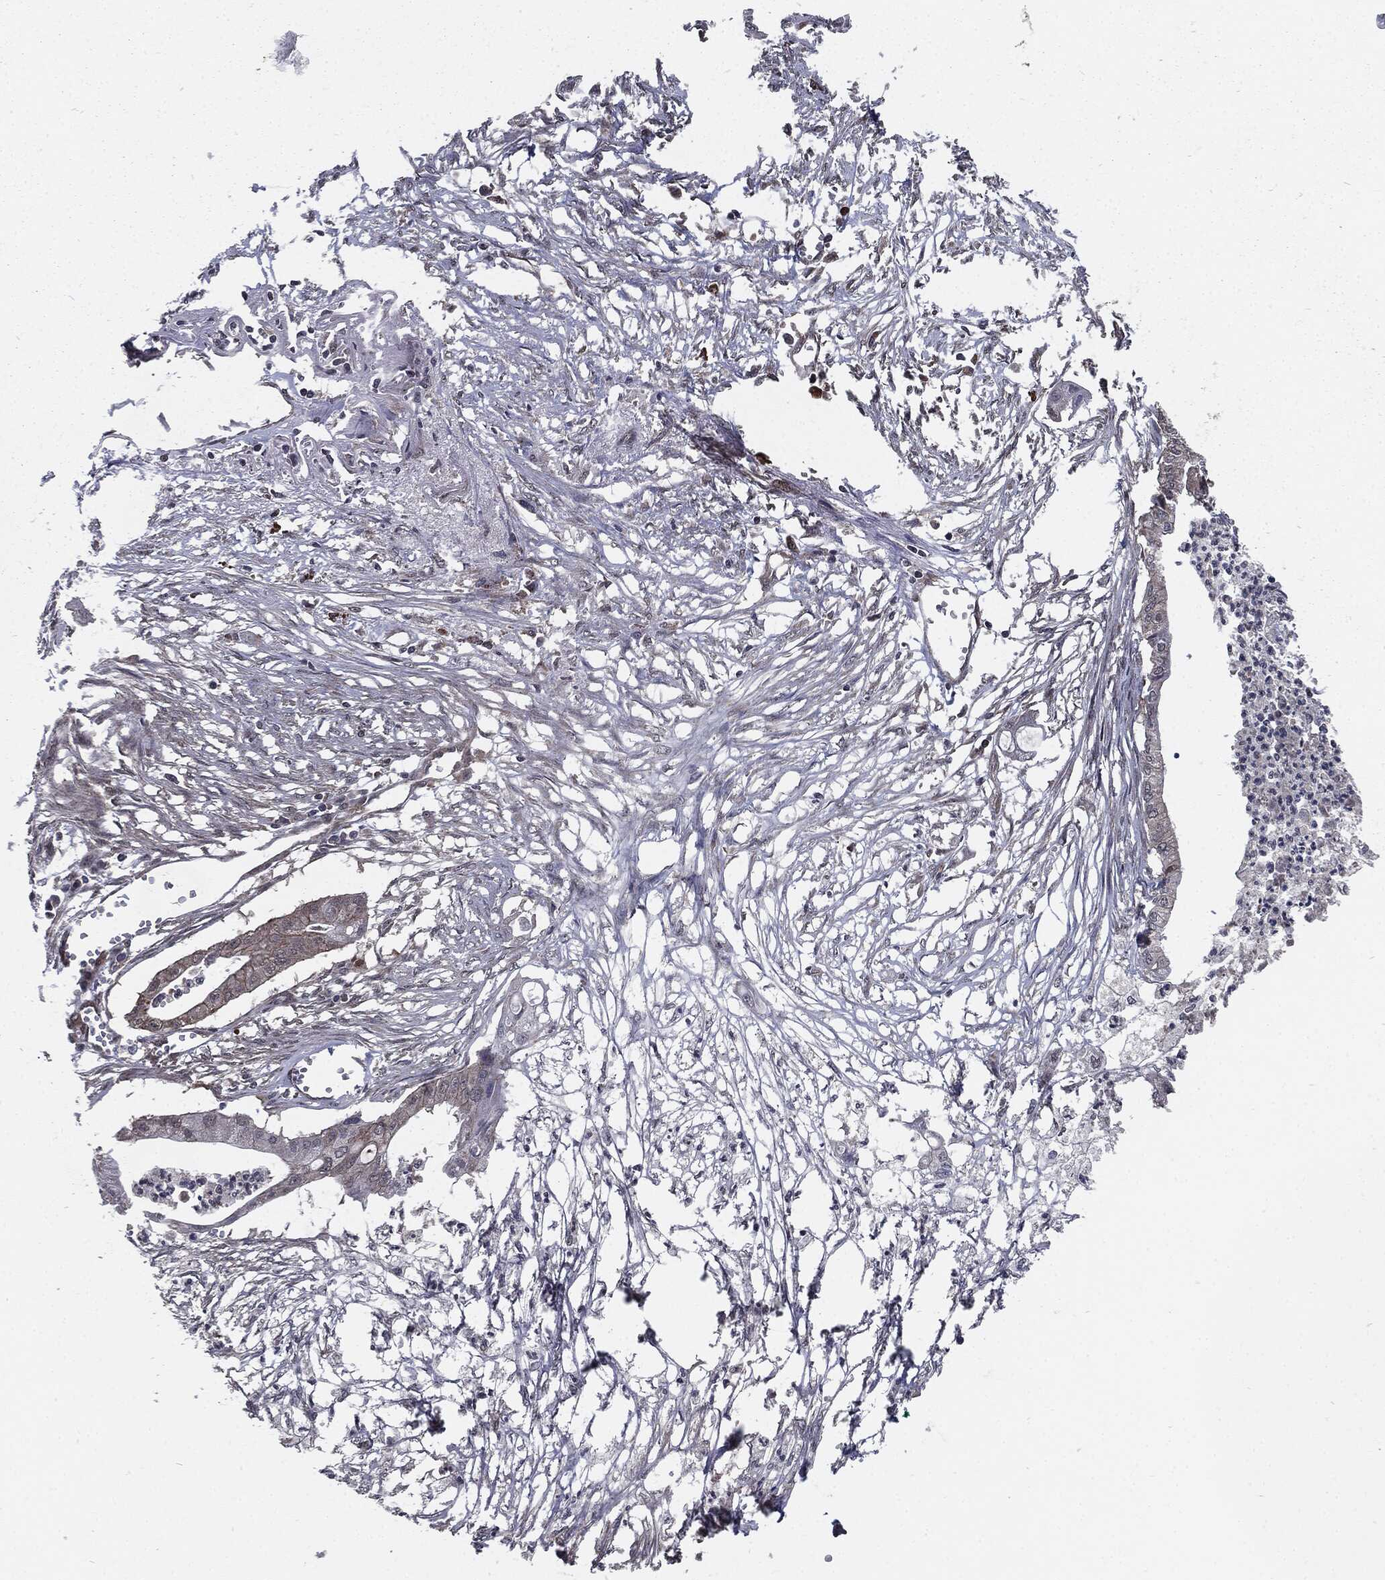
{"staining": {"intensity": "weak", "quantity": "<25%", "location": "cytoplasmic/membranous"}, "tissue": "pancreatic cancer", "cell_type": "Tumor cells", "image_type": "cancer", "snomed": [{"axis": "morphology", "description": "Normal tissue, NOS"}, {"axis": "morphology", "description": "Adenocarcinoma, NOS"}, {"axis": "topography", "description": "Pancreas"}], "caption": "A high-resolution image shows immunohistochemistry staining of pancreatic cancer (adenocarcinoma), which demonstrates no significant expression in tumor cells.", "gene": "PTPA", "patient": {"sex": "female", "age": 58}}